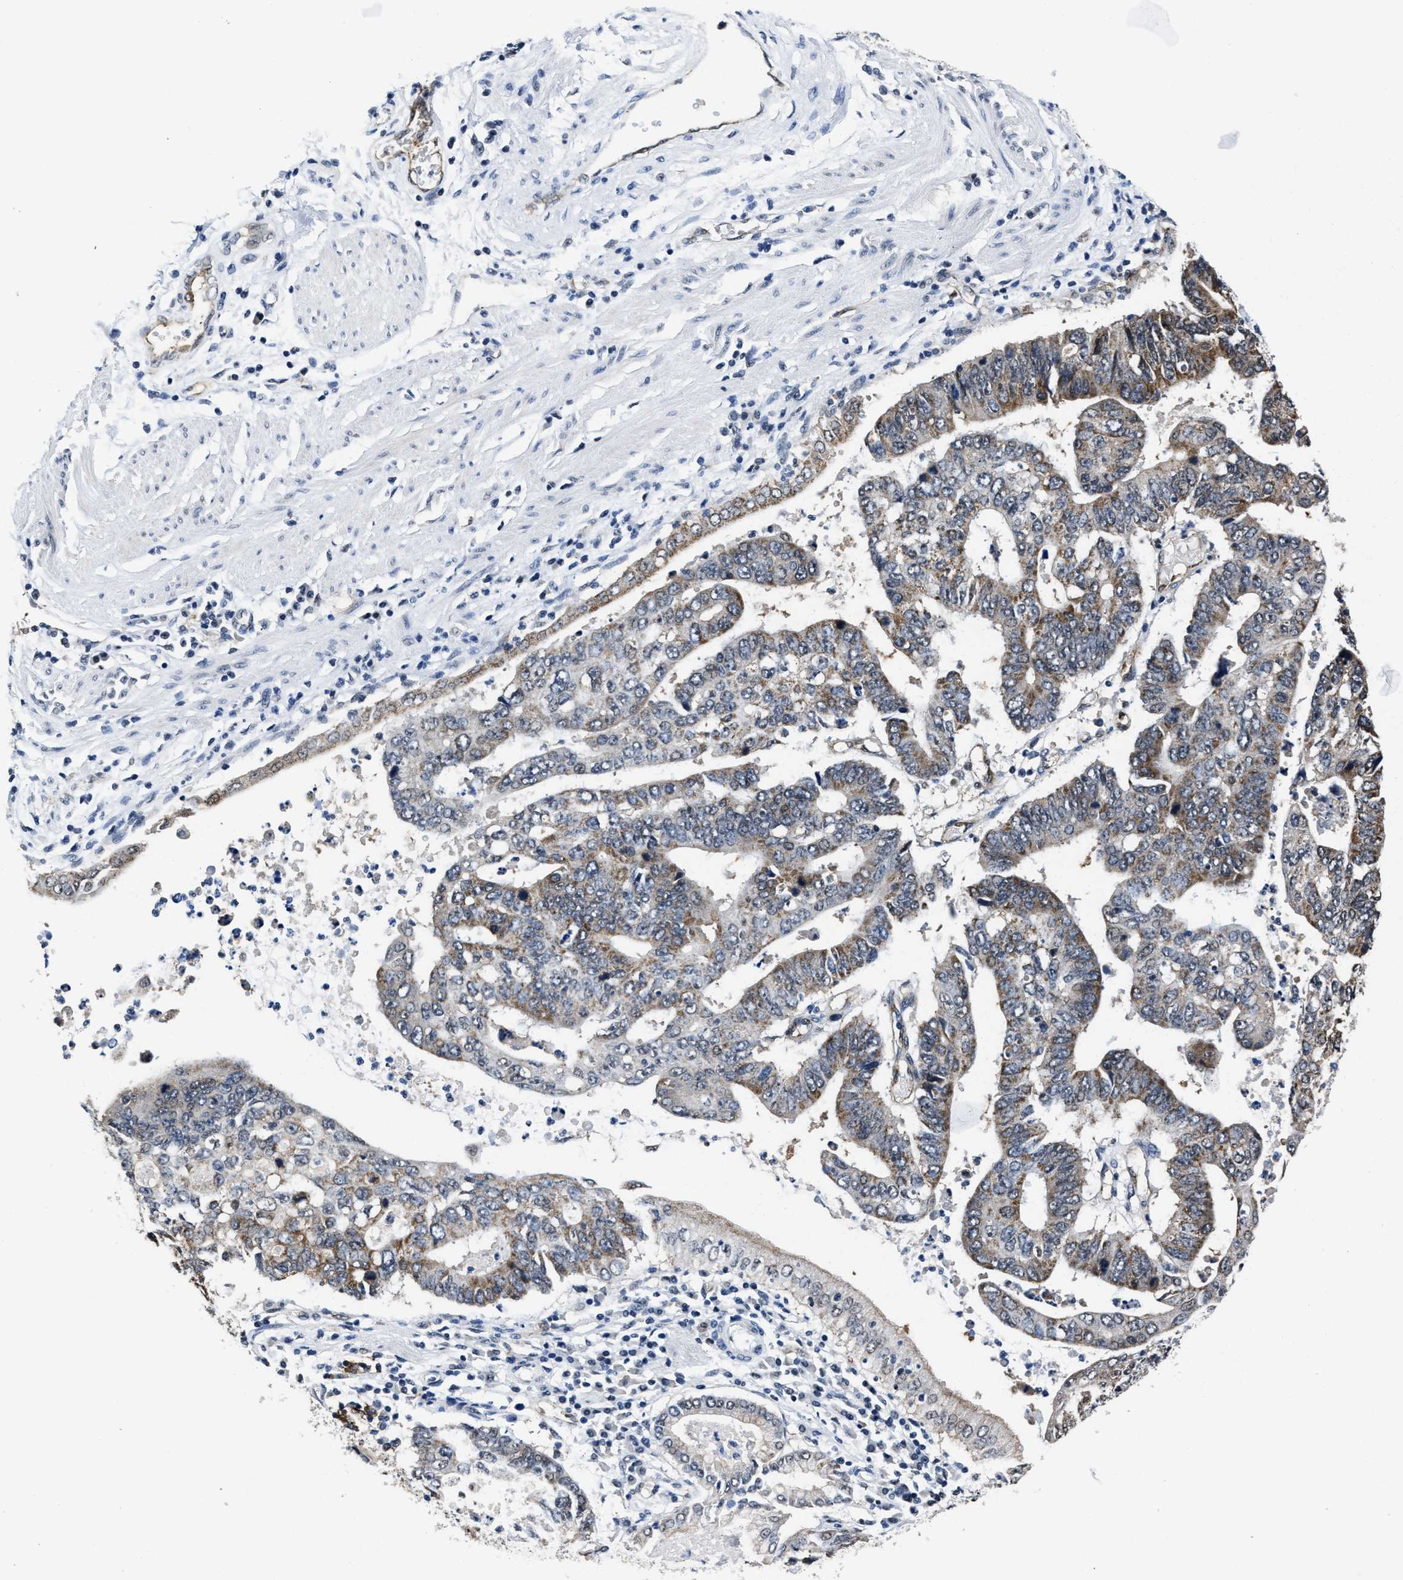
{"staining": {"intensity": "moderate", "quantity": ">75%", "location": "cytoplasmic/membranous"}, "tissue": "stomach cancer", "cell_type": "Tumor cells", "image_type": "cancer", "snomed": [{"axis": "morphology", "description": "Adenocarcinoma, NOS"}, {"axis": "topography", "description": "Stomach"}], "caption": "A medium amount of moderate cytoplasmic/membranous expression is seen in approximately >75% of tumor cells in stomach adenocarcinoma tissue.", "gene": "MARCKSL1", "patient": {"sex": "male", "age": 59}}